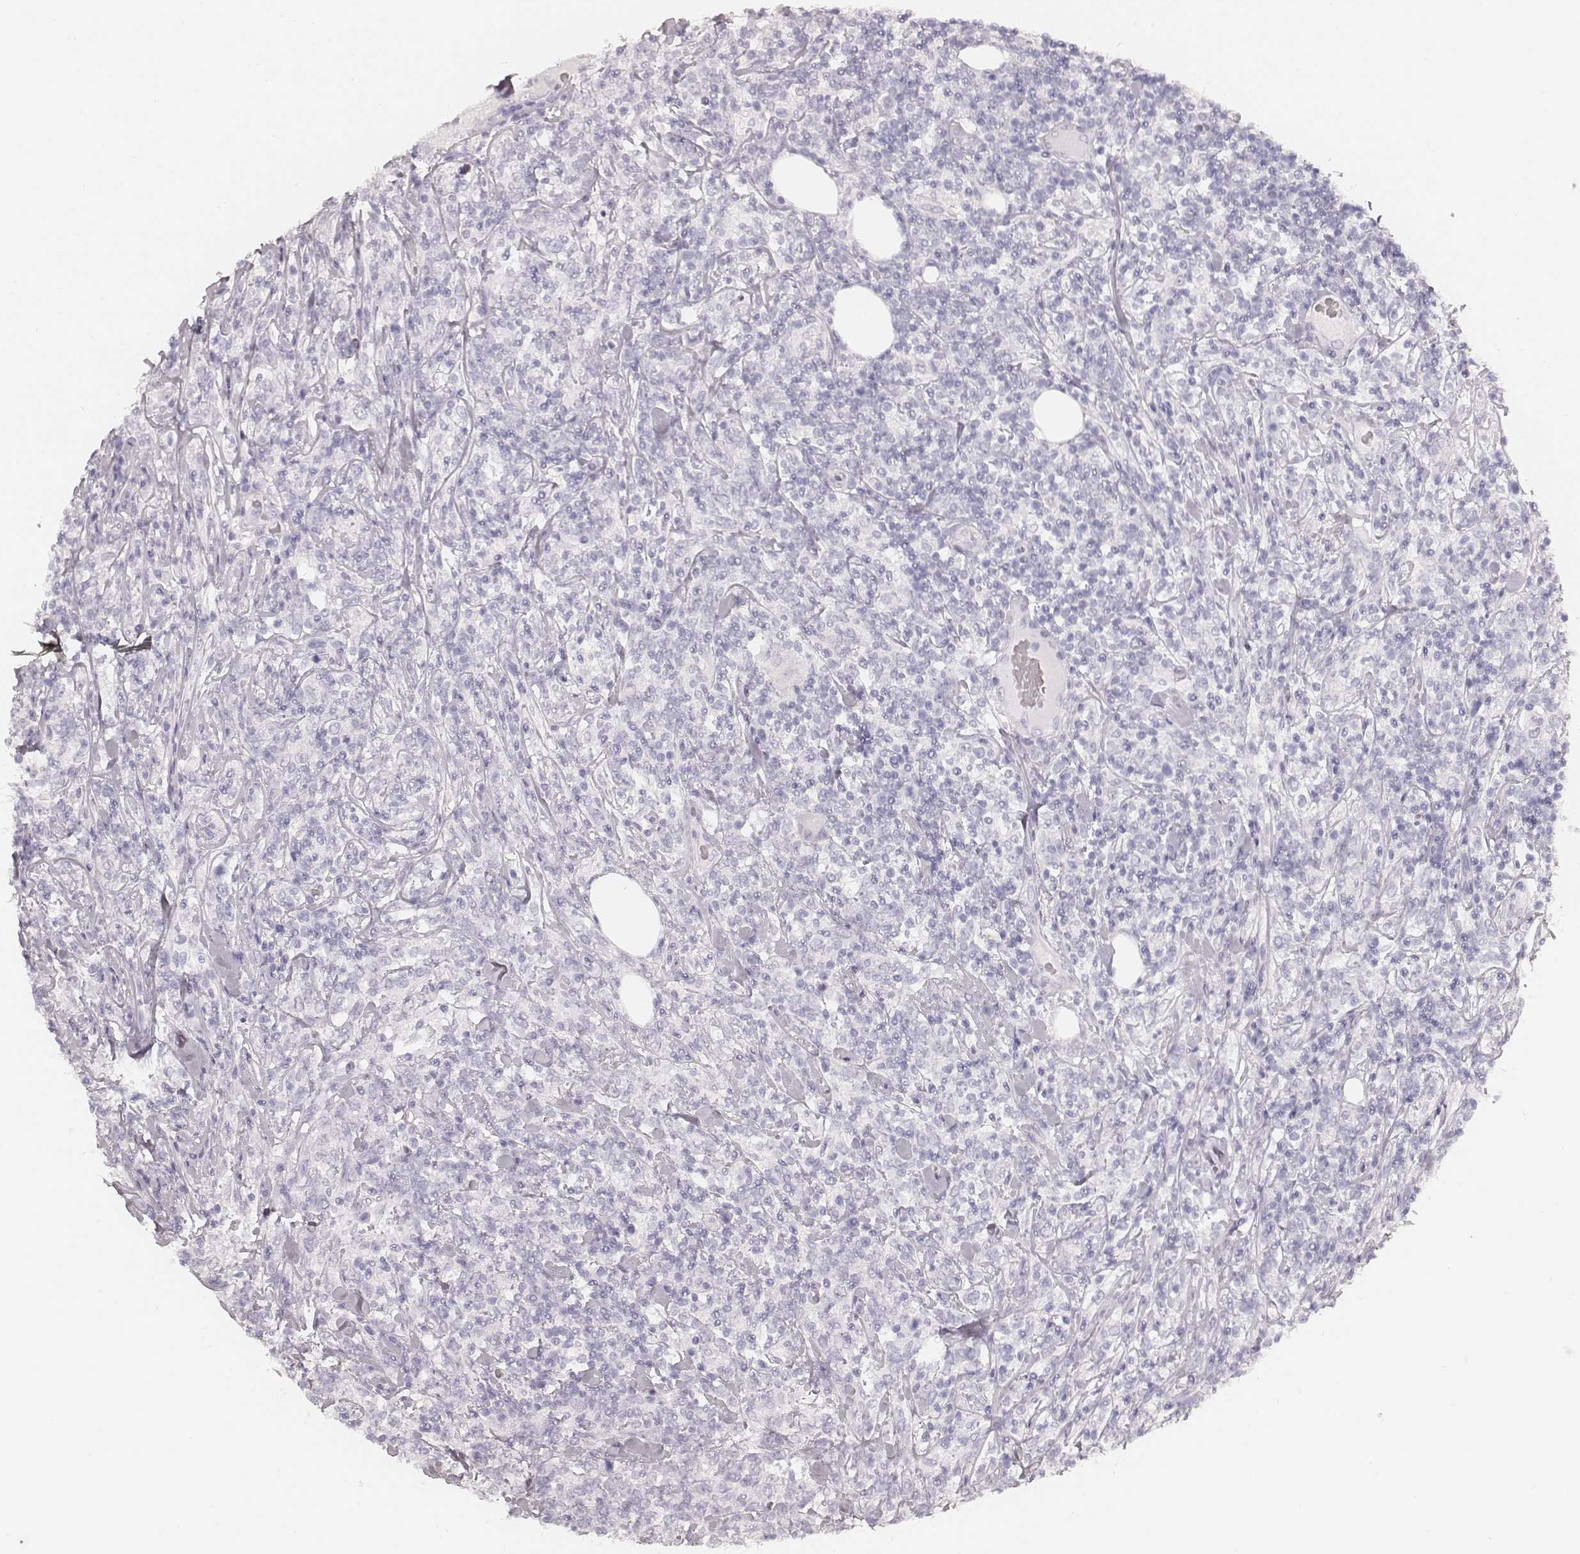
{"staining": {"intensity": "negative", "quantity": "none", "location": "none"}, "tissue": "lymphoma", "cell_type": "Tumor cells", "image_type": "cancer", "snomed": [{"axis": "morphology", "description": "Malignant lymphoma, non-Hodgkin's type, High grade"}, {"axis": "topography", "description": "Lymph node"}], "caption": "There is no significant positivity in tumor cells of malignant lymphoma, non-Hodgkin's type (high-grade).", "gene": "KRT34", "patient": {"sex": "female", "age": 84}}